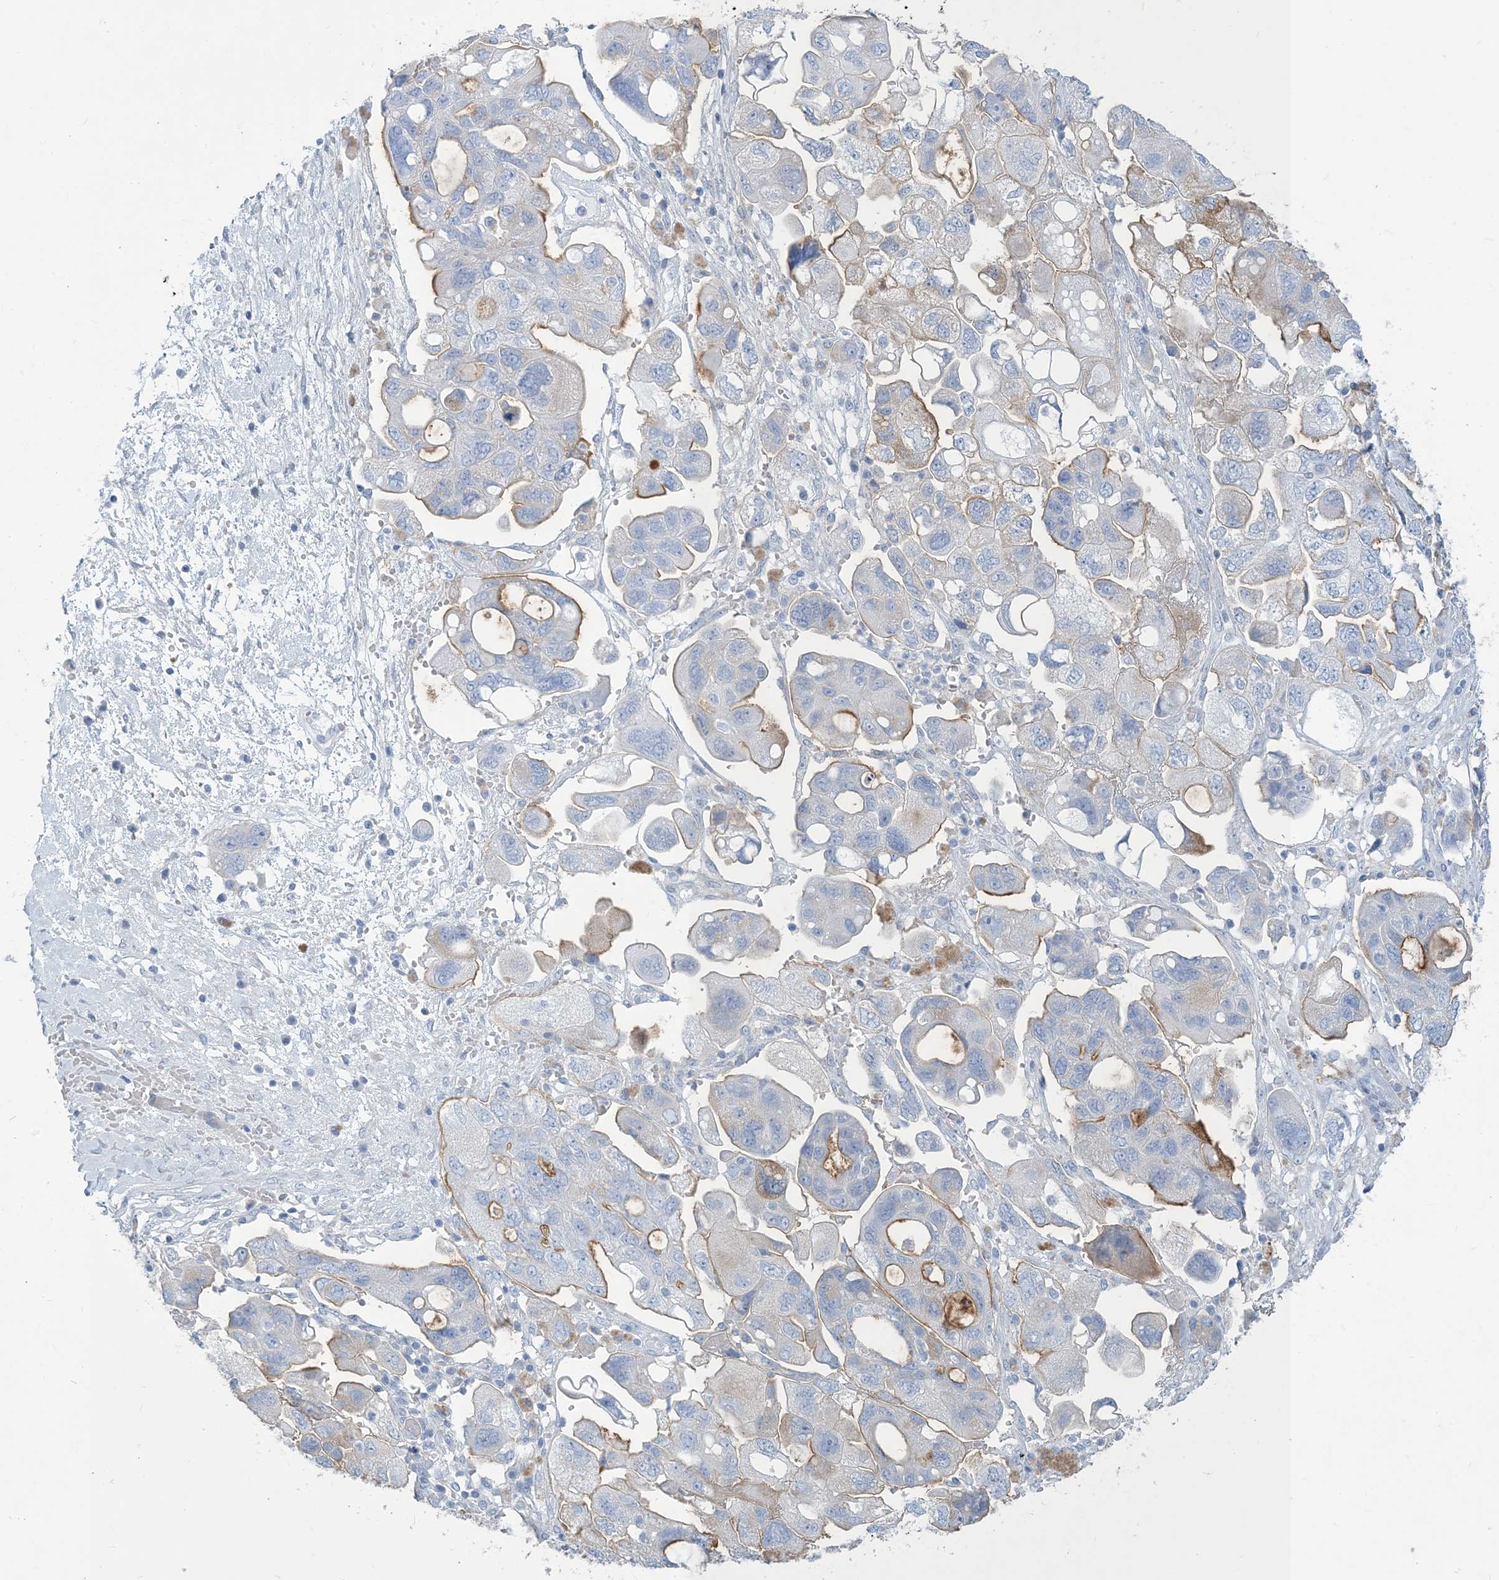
{"staining": {"intensity": "moderate", "quantity": "<25%", "location": "cytoplasmic/membranous"}, "tissue": "ovarian cancer", "cell_type": "Tumor cells", "image_type": "cancer", "snomed": [{"axis": "morphology", "description": "Carcinoma, NOS"}, {"axis": "morphology", "description": "Cystadenocarcinoma, serous, NOS"}, {"axis": "topography", "description": "Ovary"}], "caption": "Immunohistochemical staining of ovarian cancer displays low levels of moderate cytoplasmic/membranous protein staining in approximately <25% of tumor cells.", "gene": "MOXD1", "patient": {"sex": "female", "age": 69}}